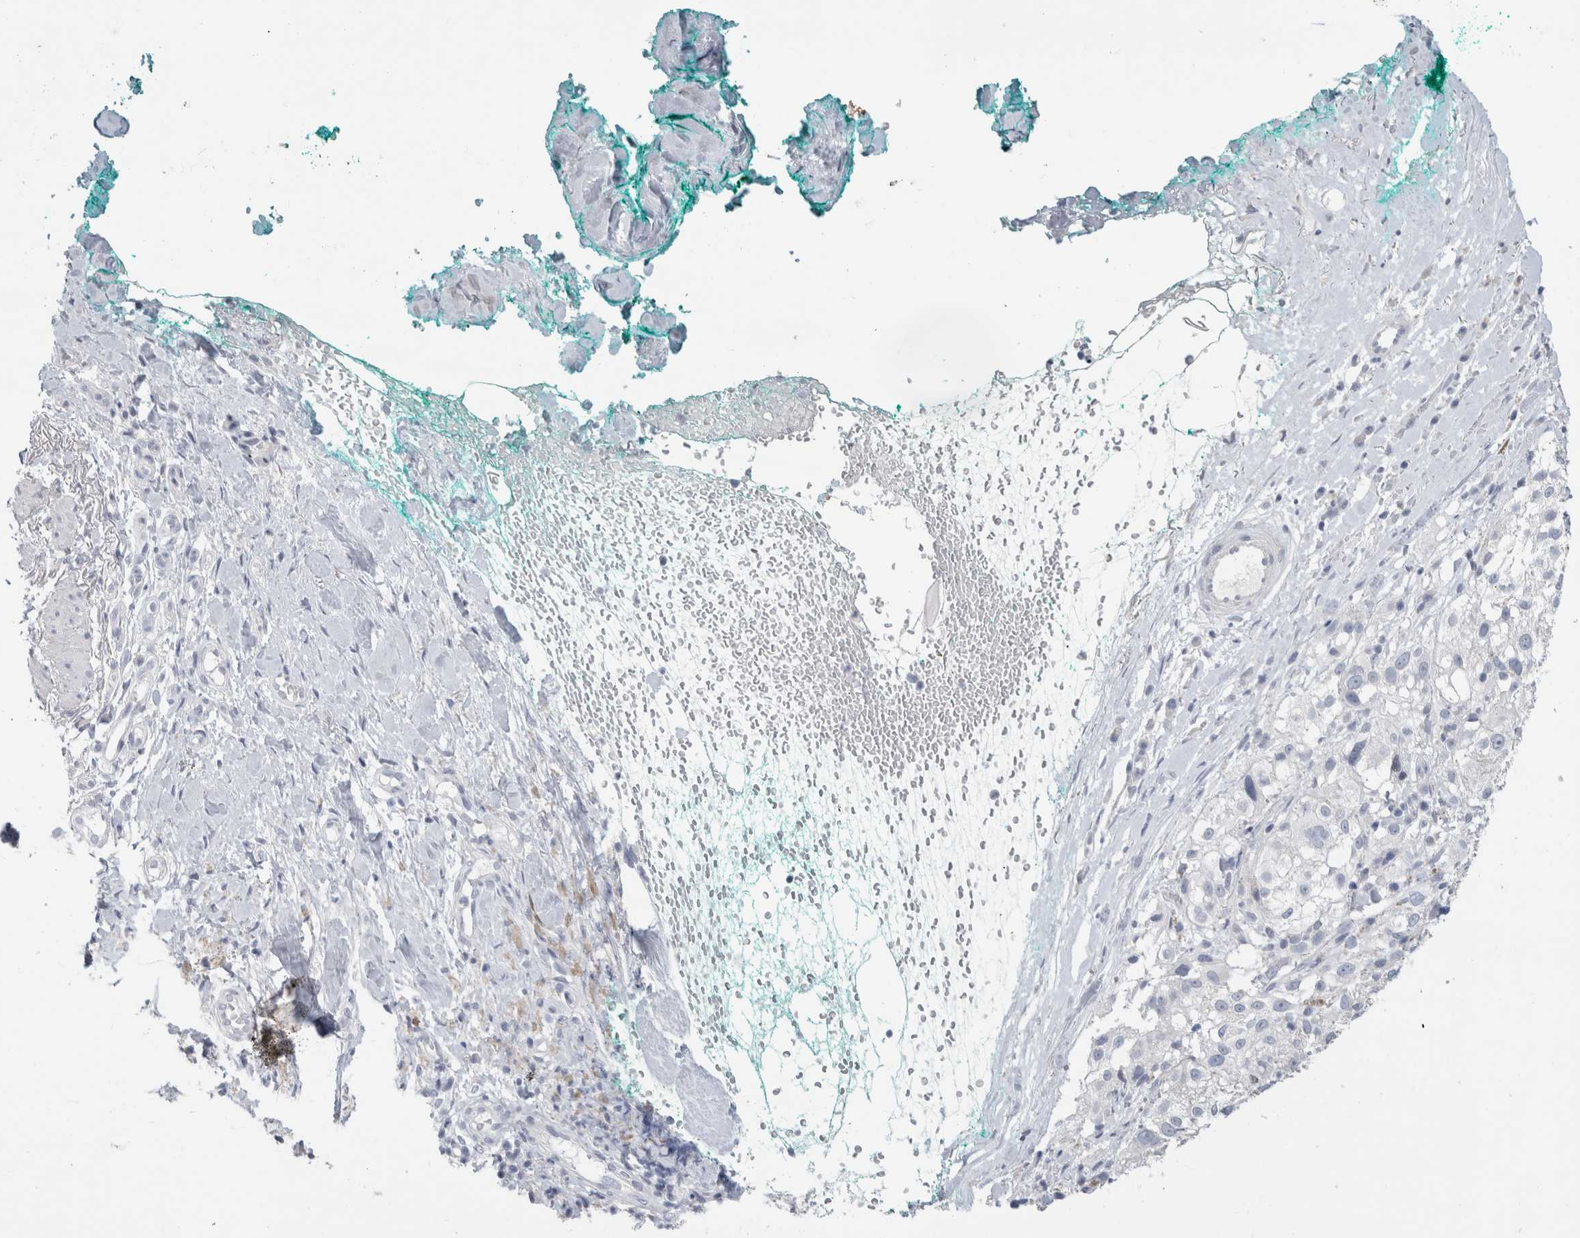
{"staining": {"intensity": "negative", "quantity": "none", "location": "none"}, "tissue": "melanoma", "cell_type": "Tumor cells", "image_type": "cancer", "snomed": [{"axis": "morphology", "description": "Necrosis, NOS"}, {"axis": "morphology", "description": "Malignant melanoma, NOS"}, {"axis": "topography", "description": "Skin"}], "caption": "Immunohistochemical staining of melanoma exhibits no significant staining in tumor cells.", "gene": "SLC6A1", "patient": {"sex": "female", "age": 87}}